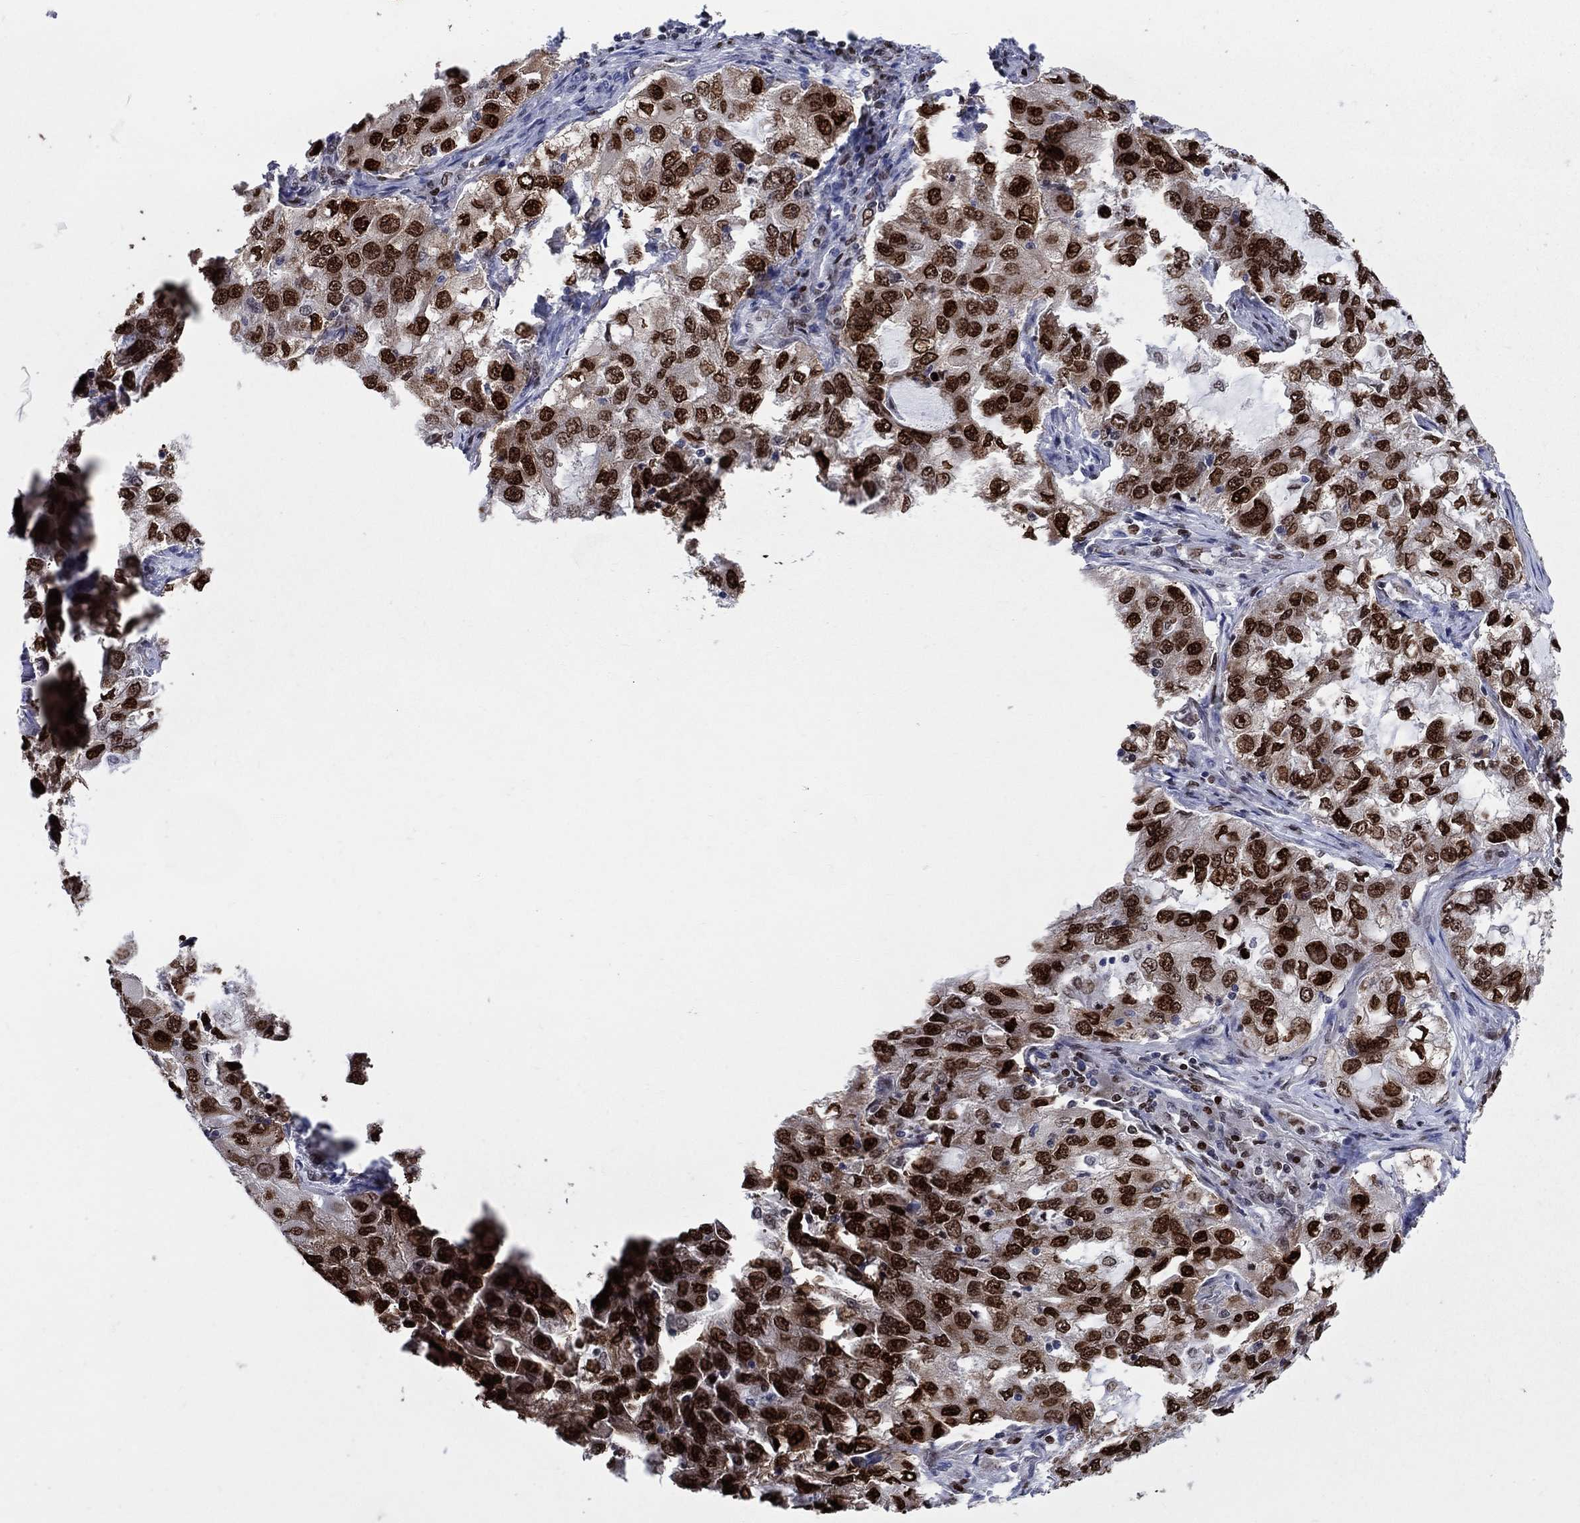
{"staining": {"intensity": "strong", "quantity": ">75%", "location": "nuclear"}, "tissue": "lung cancer", "cell_type": "Tumor cells", "image_type": "cancer", "snomed": [{"axis": "morphology", "description": "Adenocarcinoma, NOS"}, {"axis": "topography", "description": "Lung"}], "caption": "A histopathology image of lung cancer (adenocarcinoma) stained for a protein reveals strong nuclear brown staining in tumor cells.", "gene": "HMGA1", "patient": {"sex": "female", "age": 61}}